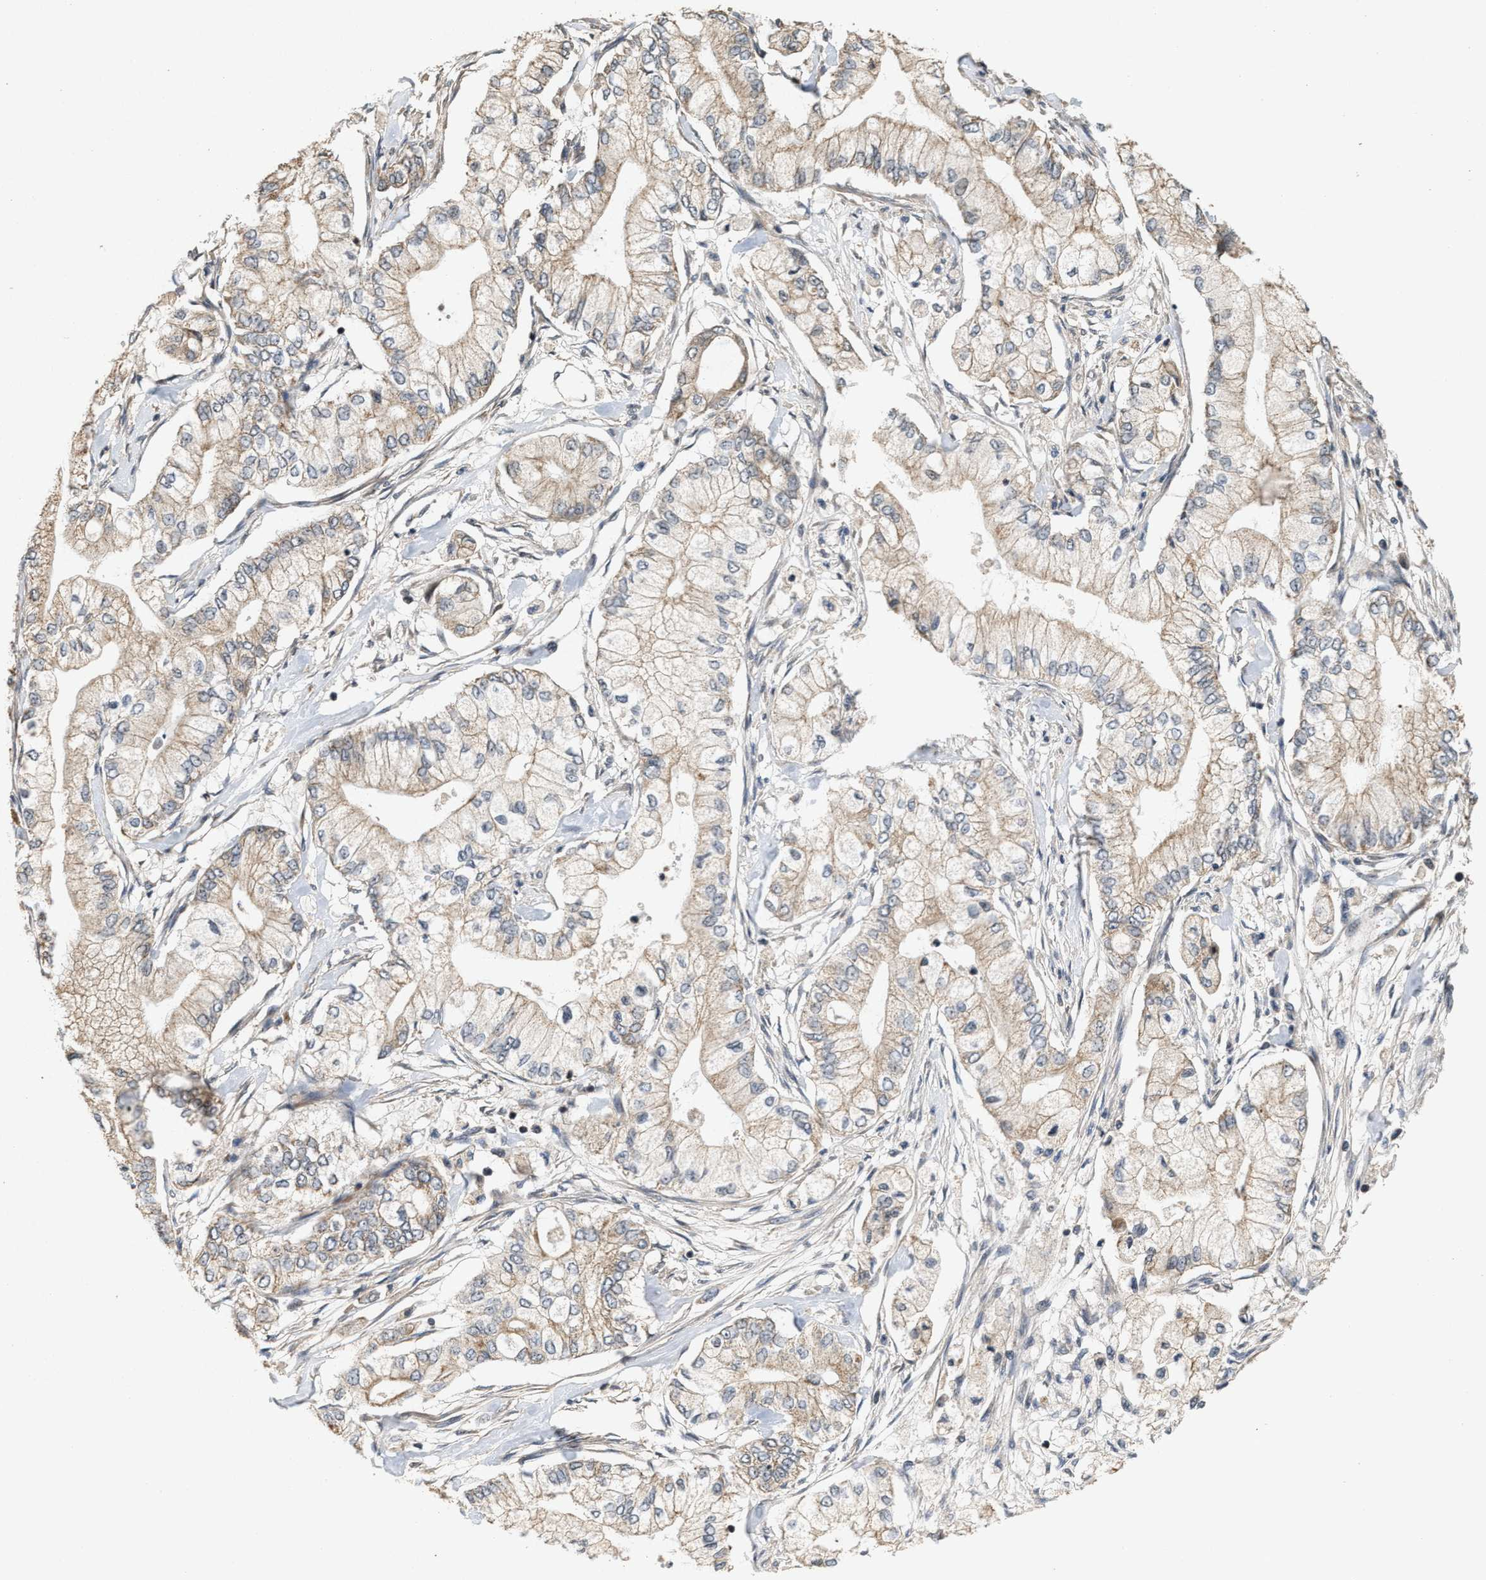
{"staining": {"intensity": "weak", "quantity": "<25%", "location": "cytoplasmic/membranous"}, "tissue": "pancreatic cancer", "cell_type": "Tumor cells", "image_type": "cancer", "snomed": [{"axis": "morphology", "description": "Adenocarcinoma, NOS"}, {"axis": "topography", "description": "Pancreas"}], "caption": "The IHC histopathology image has no significant staining in tumor cells of pancreatic cancer (adenocarcinoma) tissue.", "gene": "ELP2", "patient": {"sex": "male", "age": 70}}